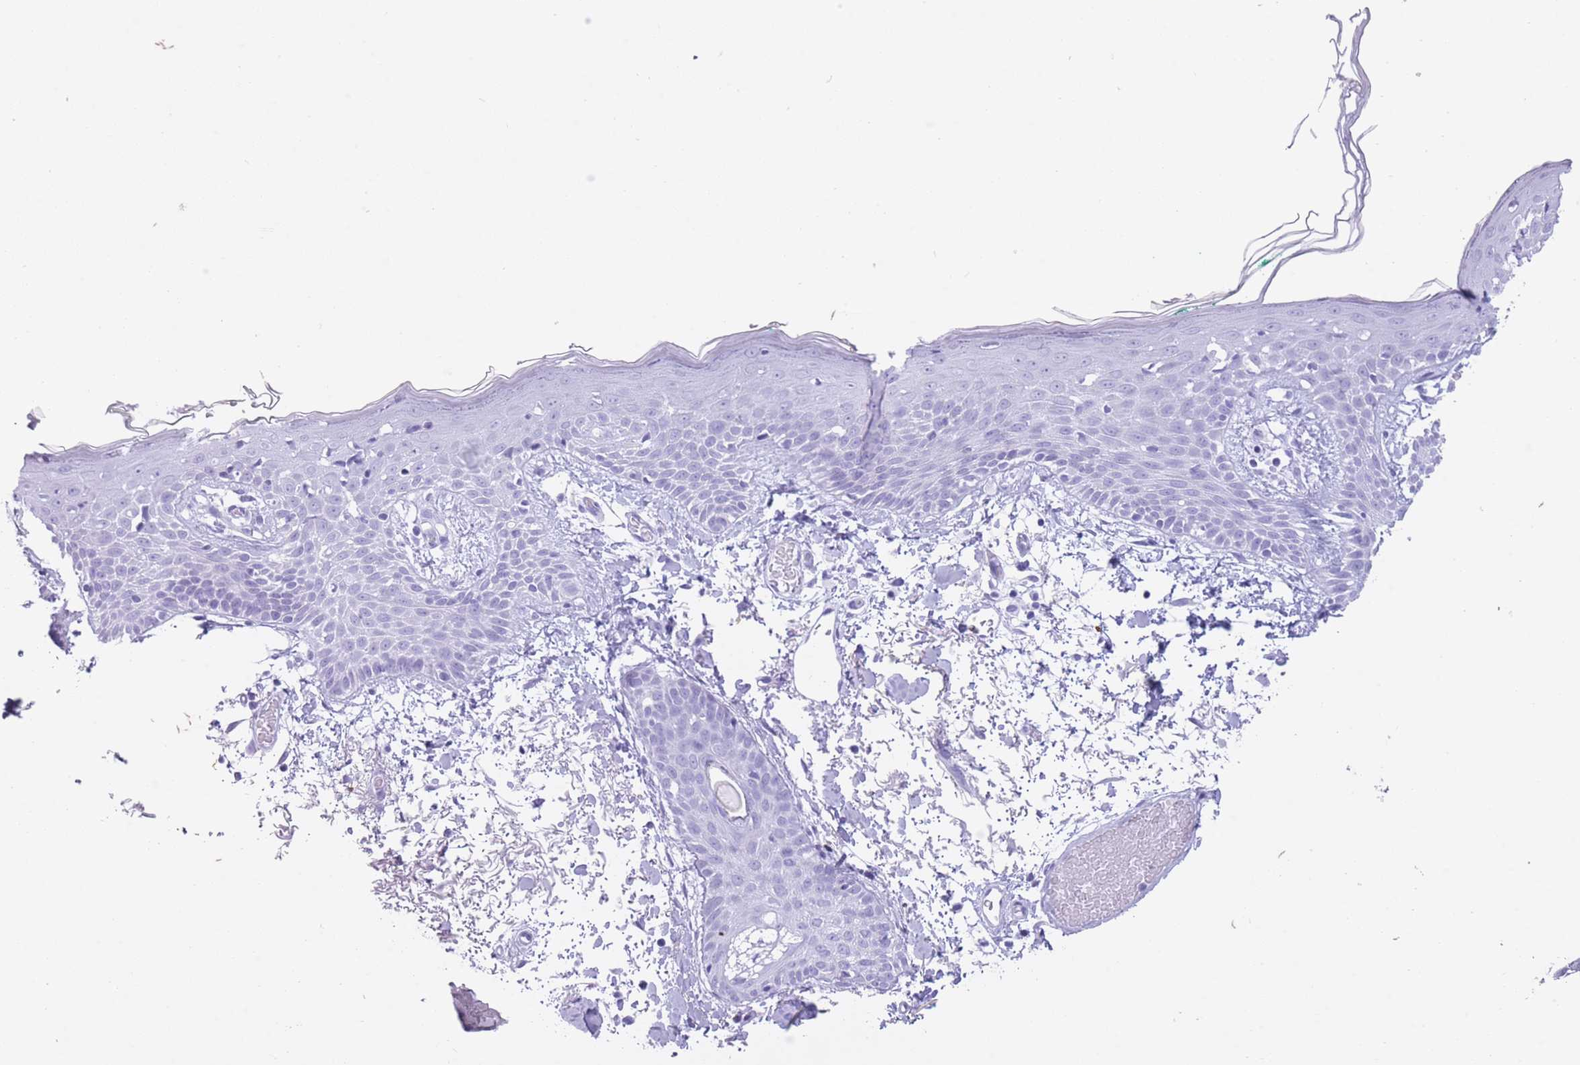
{"staining": {"intensity": "negative", "quantity": "none", "location": "none"}, "tissue": "skin", "cell_type": "Fibroblasts", "image_type": "normal", "snomed": [{"axis": "morphology", "description": "Normal tissue, NOS"}, {"axis": "topography", "description": "Skin"}], "caption": "Immunohistochemistry (IHC) histopathology image of benign human skin stained for a protein (brown), which shows no expression in fibroblasts.", "gene": "OR4F16", "patient": {"sex": "male", "age": 79}}